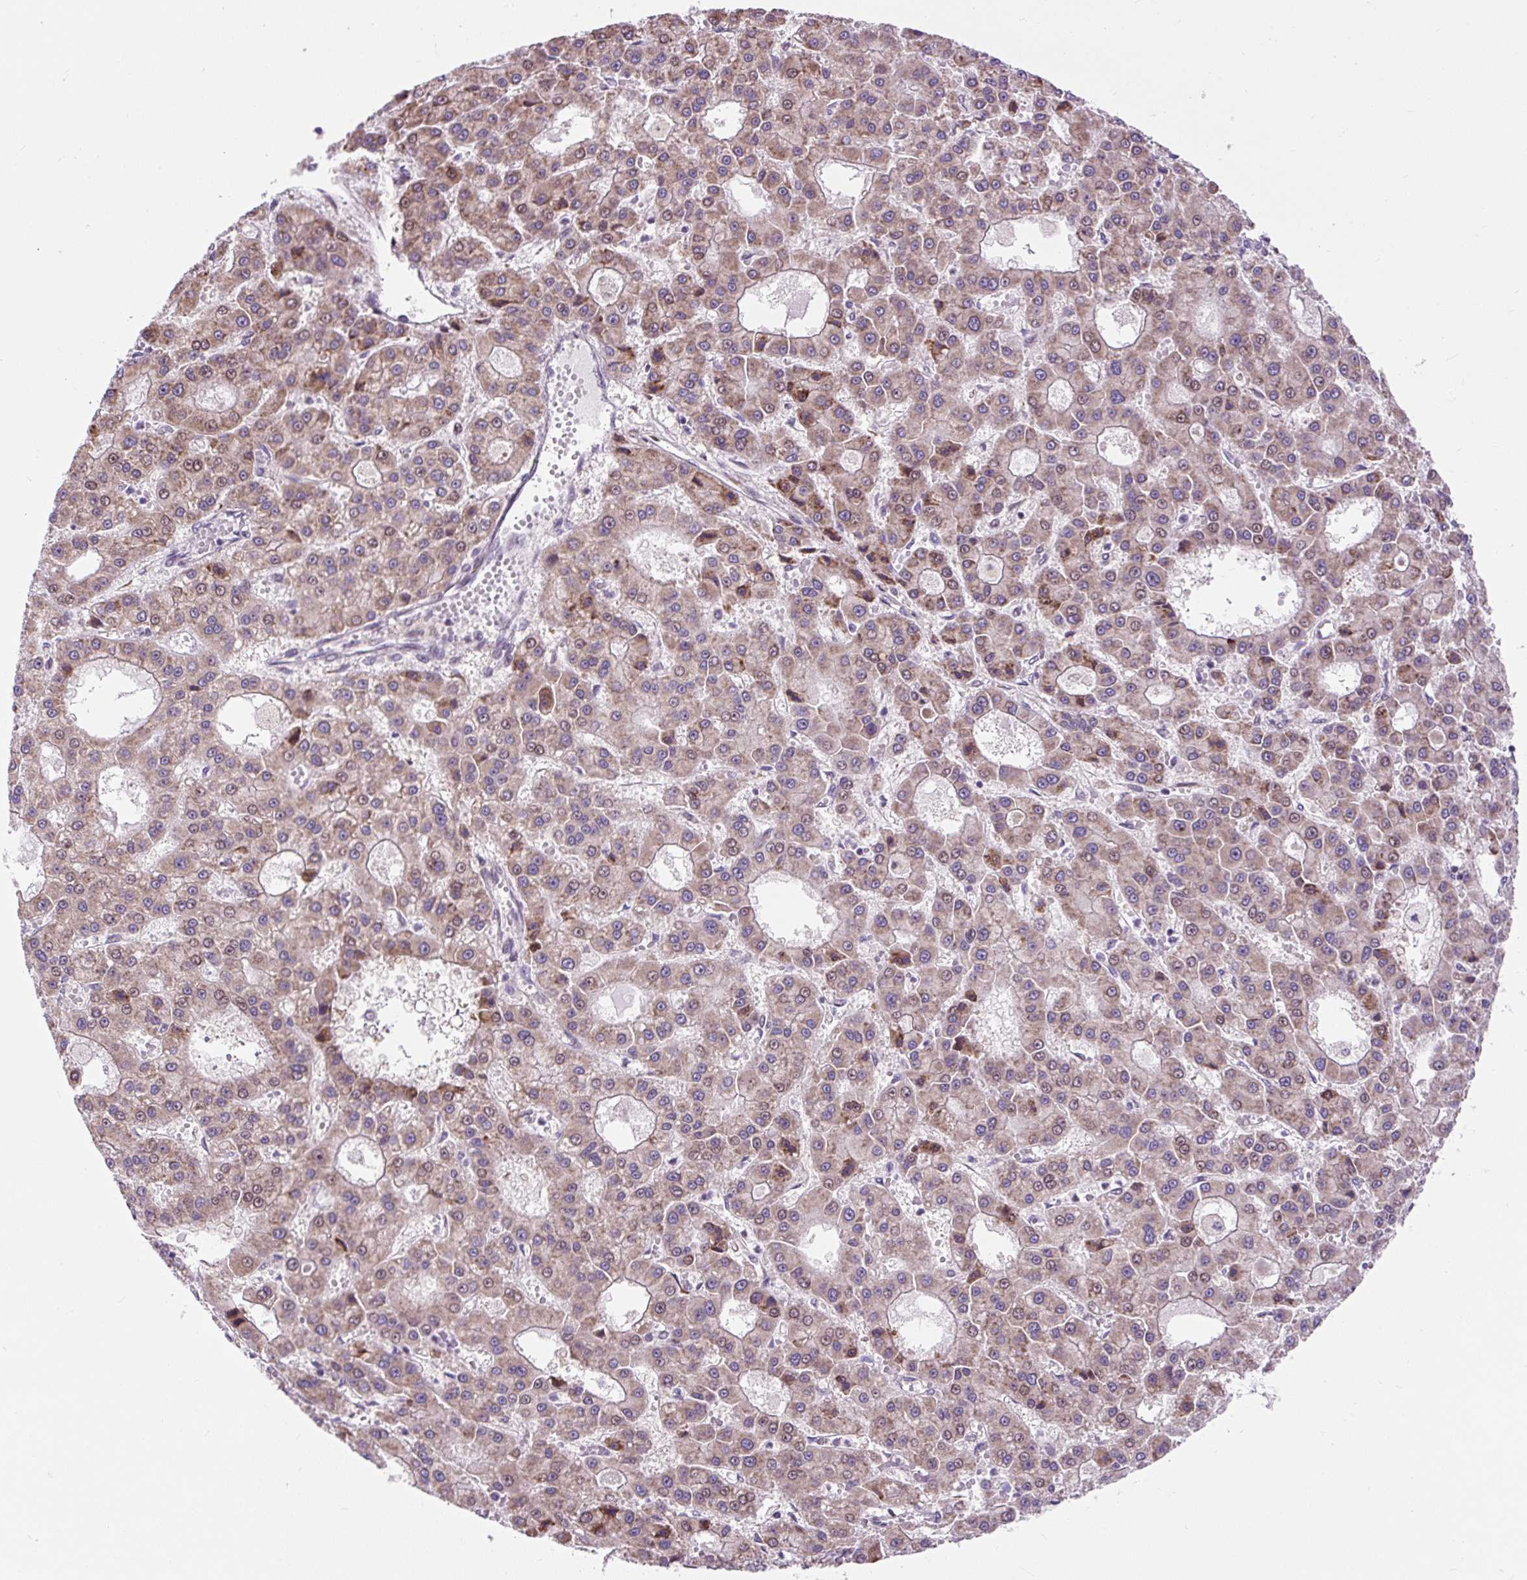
{"staining": {"intensity": "weak", "quantity": ">75%", "location": "cytoplasmic/membranous,nuclear"}, "tissue": "liver cancer", "cell_type": "Tumor cells", "image_type": "cancer", "snomed": [{"axis": "morphology", "description": "Carcinoma, Hepatocellular, NOS"}, {"axis": "topography", "description": "Liver"}], "caption": "Human hepatocellular carcinoma (liver) stained with a brown dye exhibits weak cytoplasmic/membranous and nuclear positive expression in about >75% of tumor cells.", "gene": "CISD3", "patient": {"sex": "male", "age": 70}}